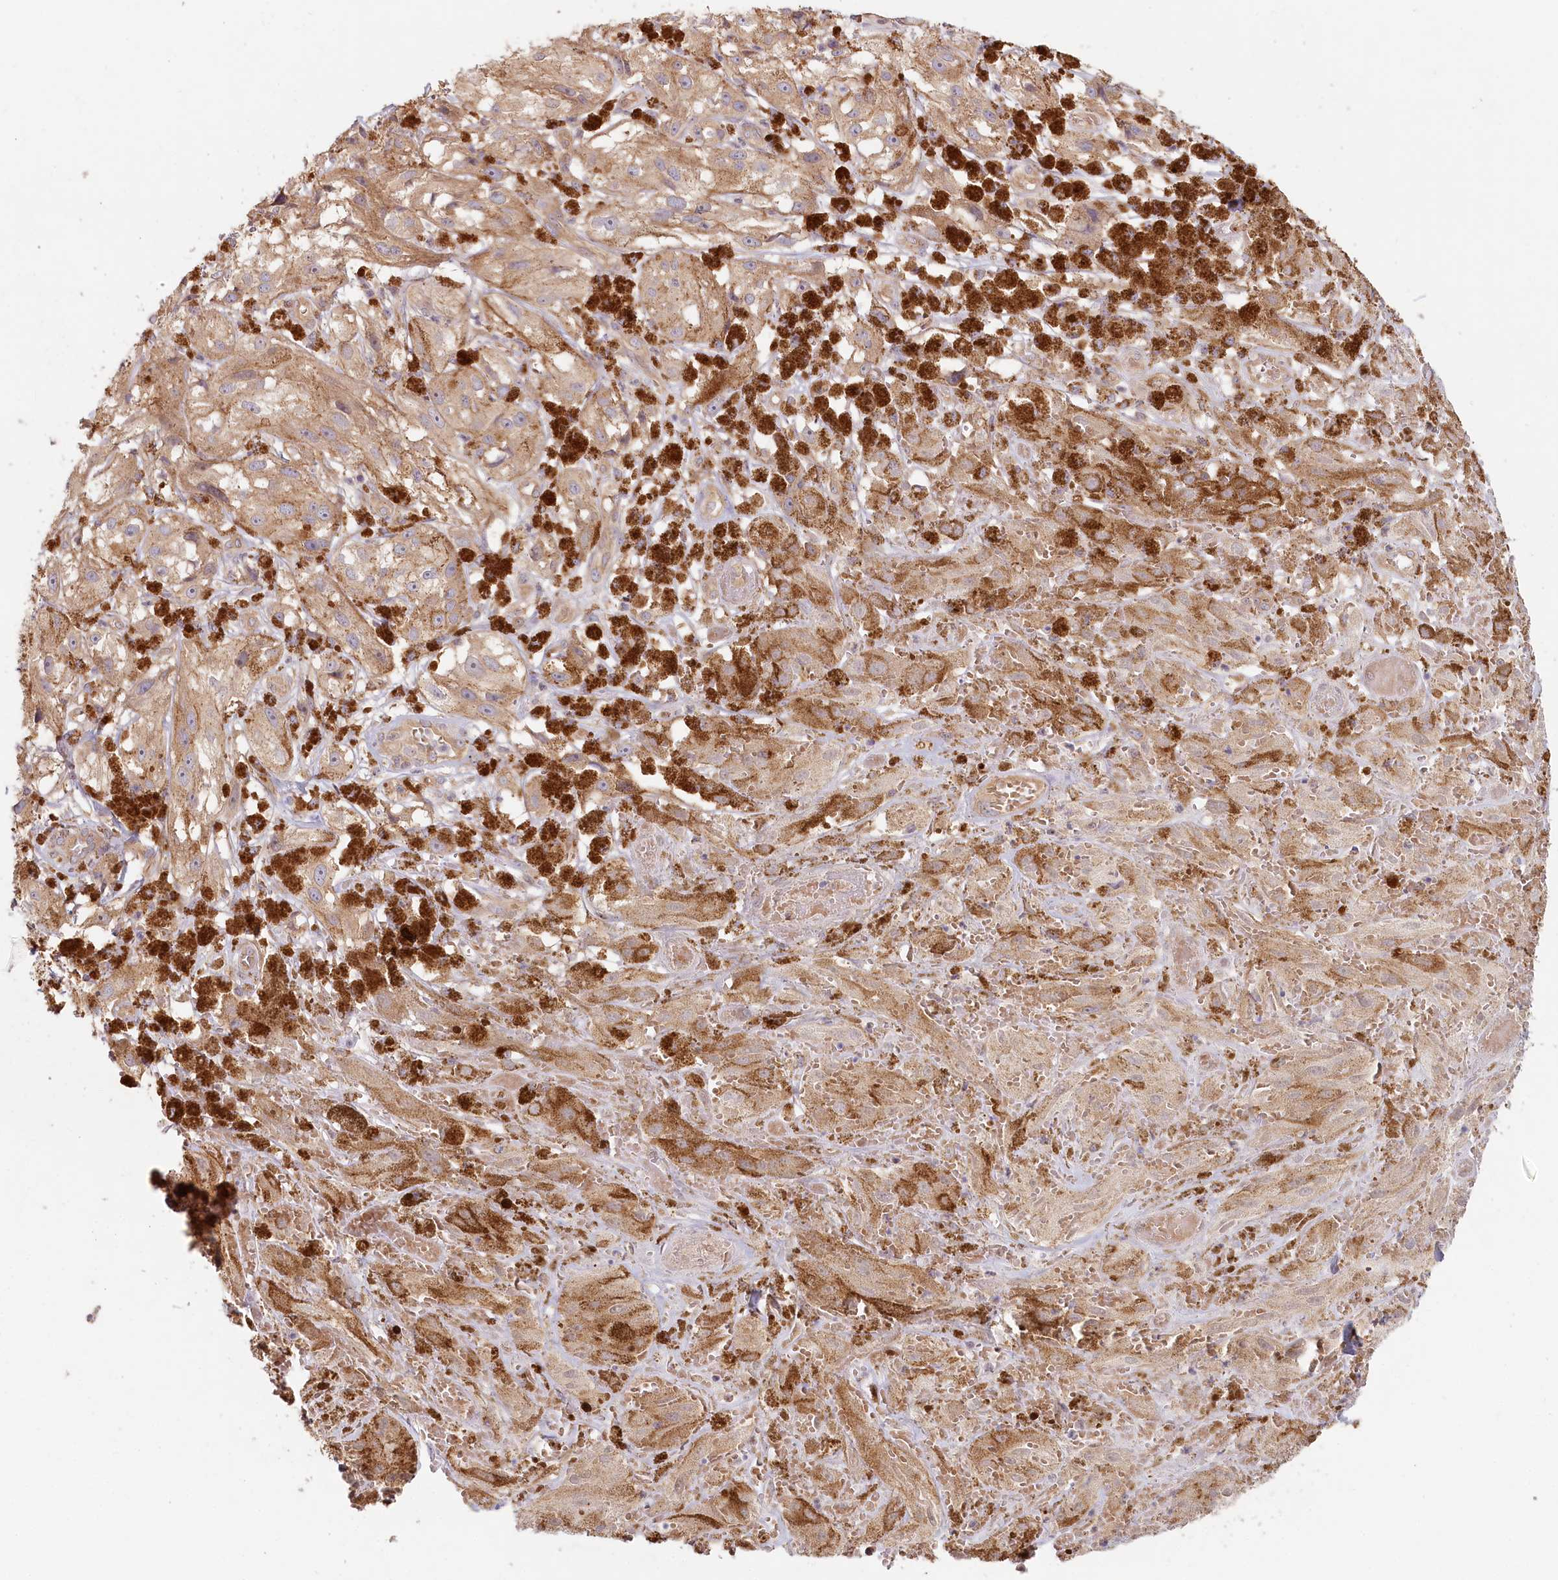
{"staining": {"intensity": "moderate", "quantity": ">75%", "location": "cytoplasmic/membranous"}, "tissue": "melanoma", "cell_type": "Tumor cells", "image_type": "cancer", "snomed": [{"axis": "morphology", "description": "Malignant melanoma, NOS"}, {"axis": "topography", "description": "Skin"}], "caption": "A brown stain labels moderate cytoplasmic/membranous expression of a protein in human melanoma tumor cells.", "gene": "TCHP", "patient": {"sex": "male", "age": 88}}